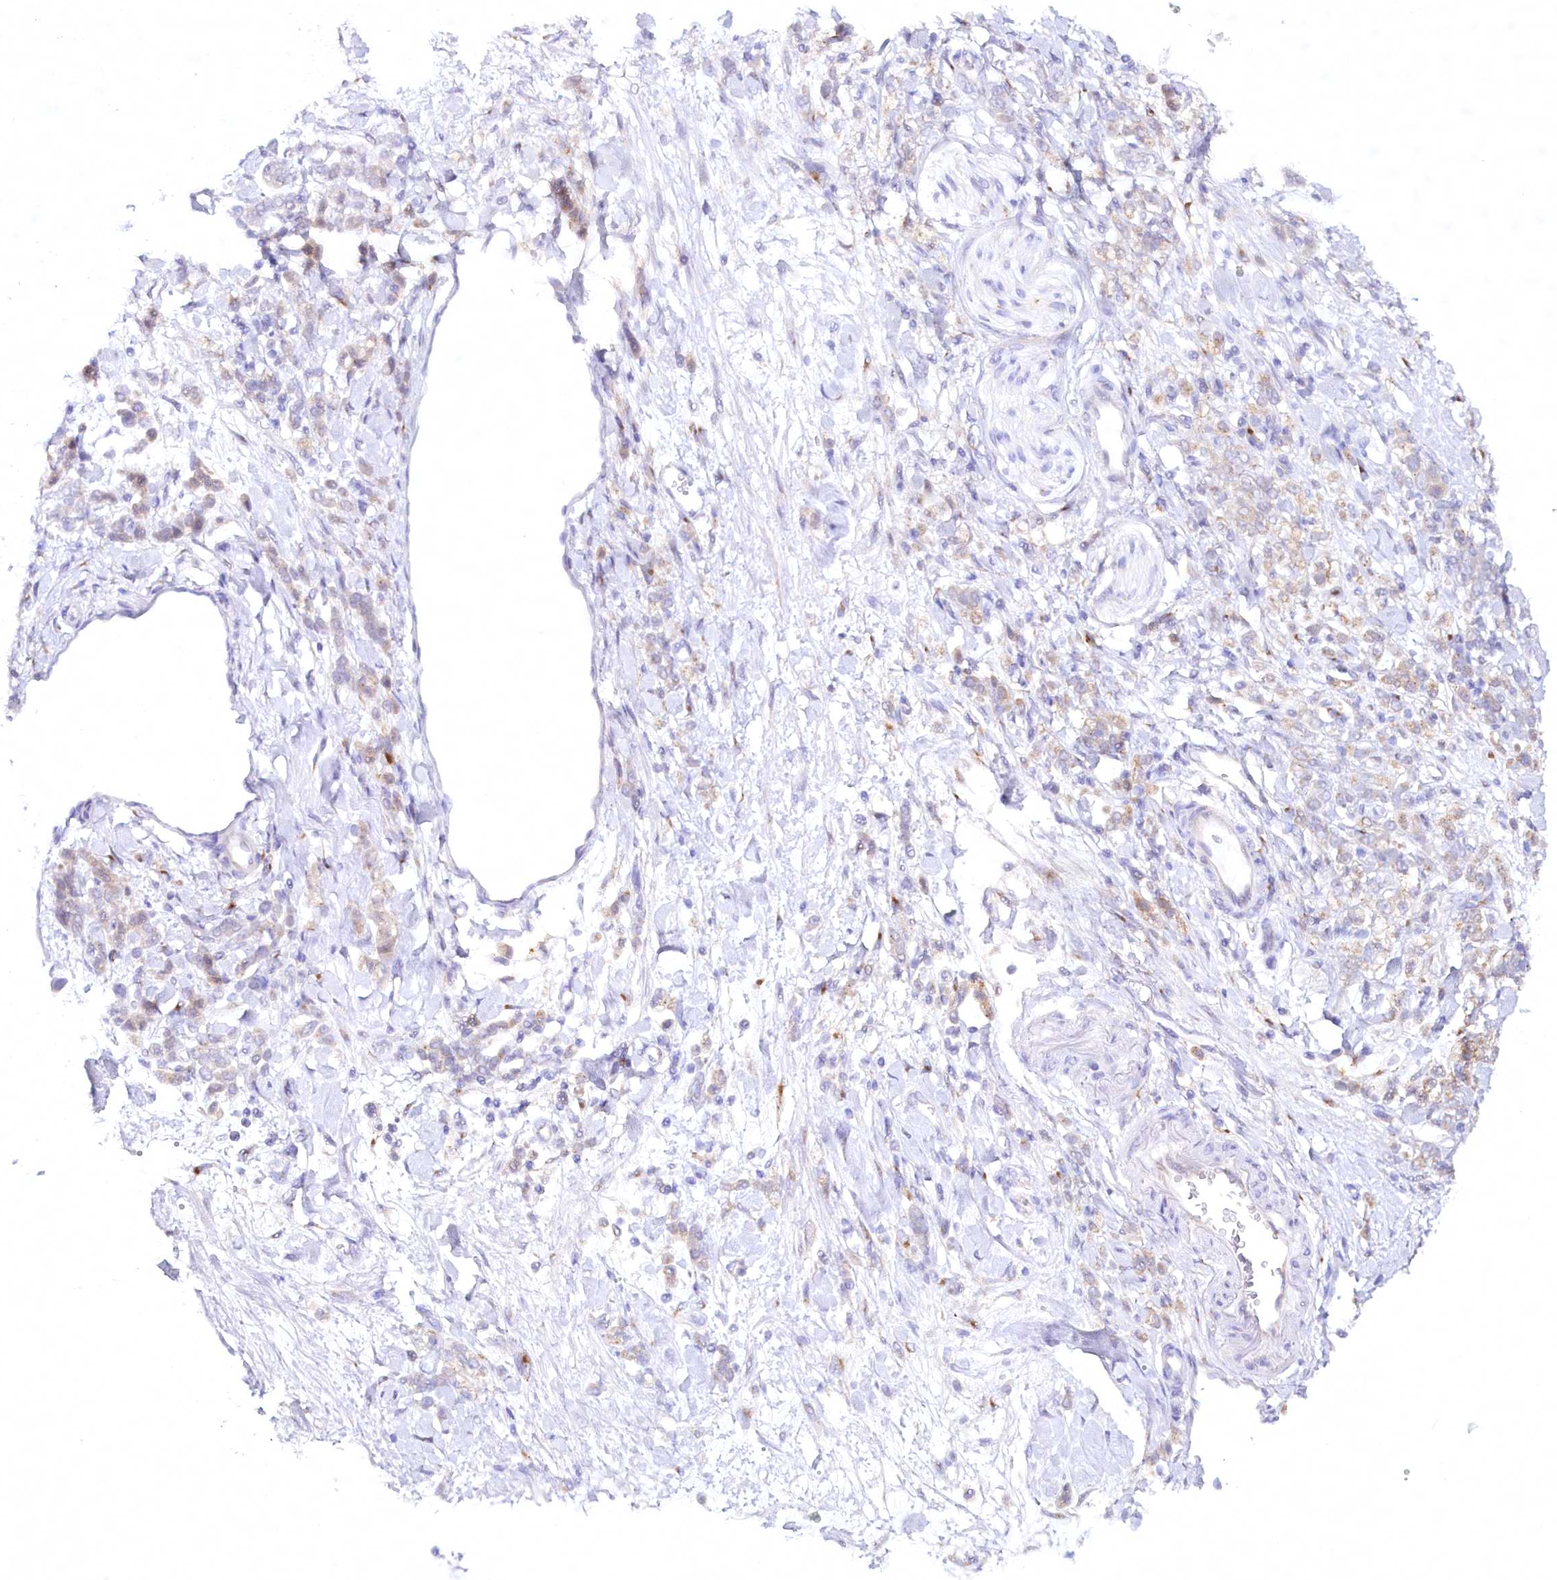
{"staining": {"intensity": "weak", "quantity": "<25%", "location": "cytoplasmic/membranous"}, "tissue": "stomach cancer", "cell_type": "Tumor cells", "image_type": "cancer", "snomed": [{"axis": "morphology", "description": "Normal tissue, NOS"}, {"axis": "morphology", "description": "Adenocarcinoma, NOS"}, {"axis": "topography", "description": "Stomach"}], "caption": "This is an IHC photomicrograph of human adenocarcinoma (stomach). There is no expression in tumor cells.", "gene": "COPG1", "patient": {"sex": "male", "age": 82}}